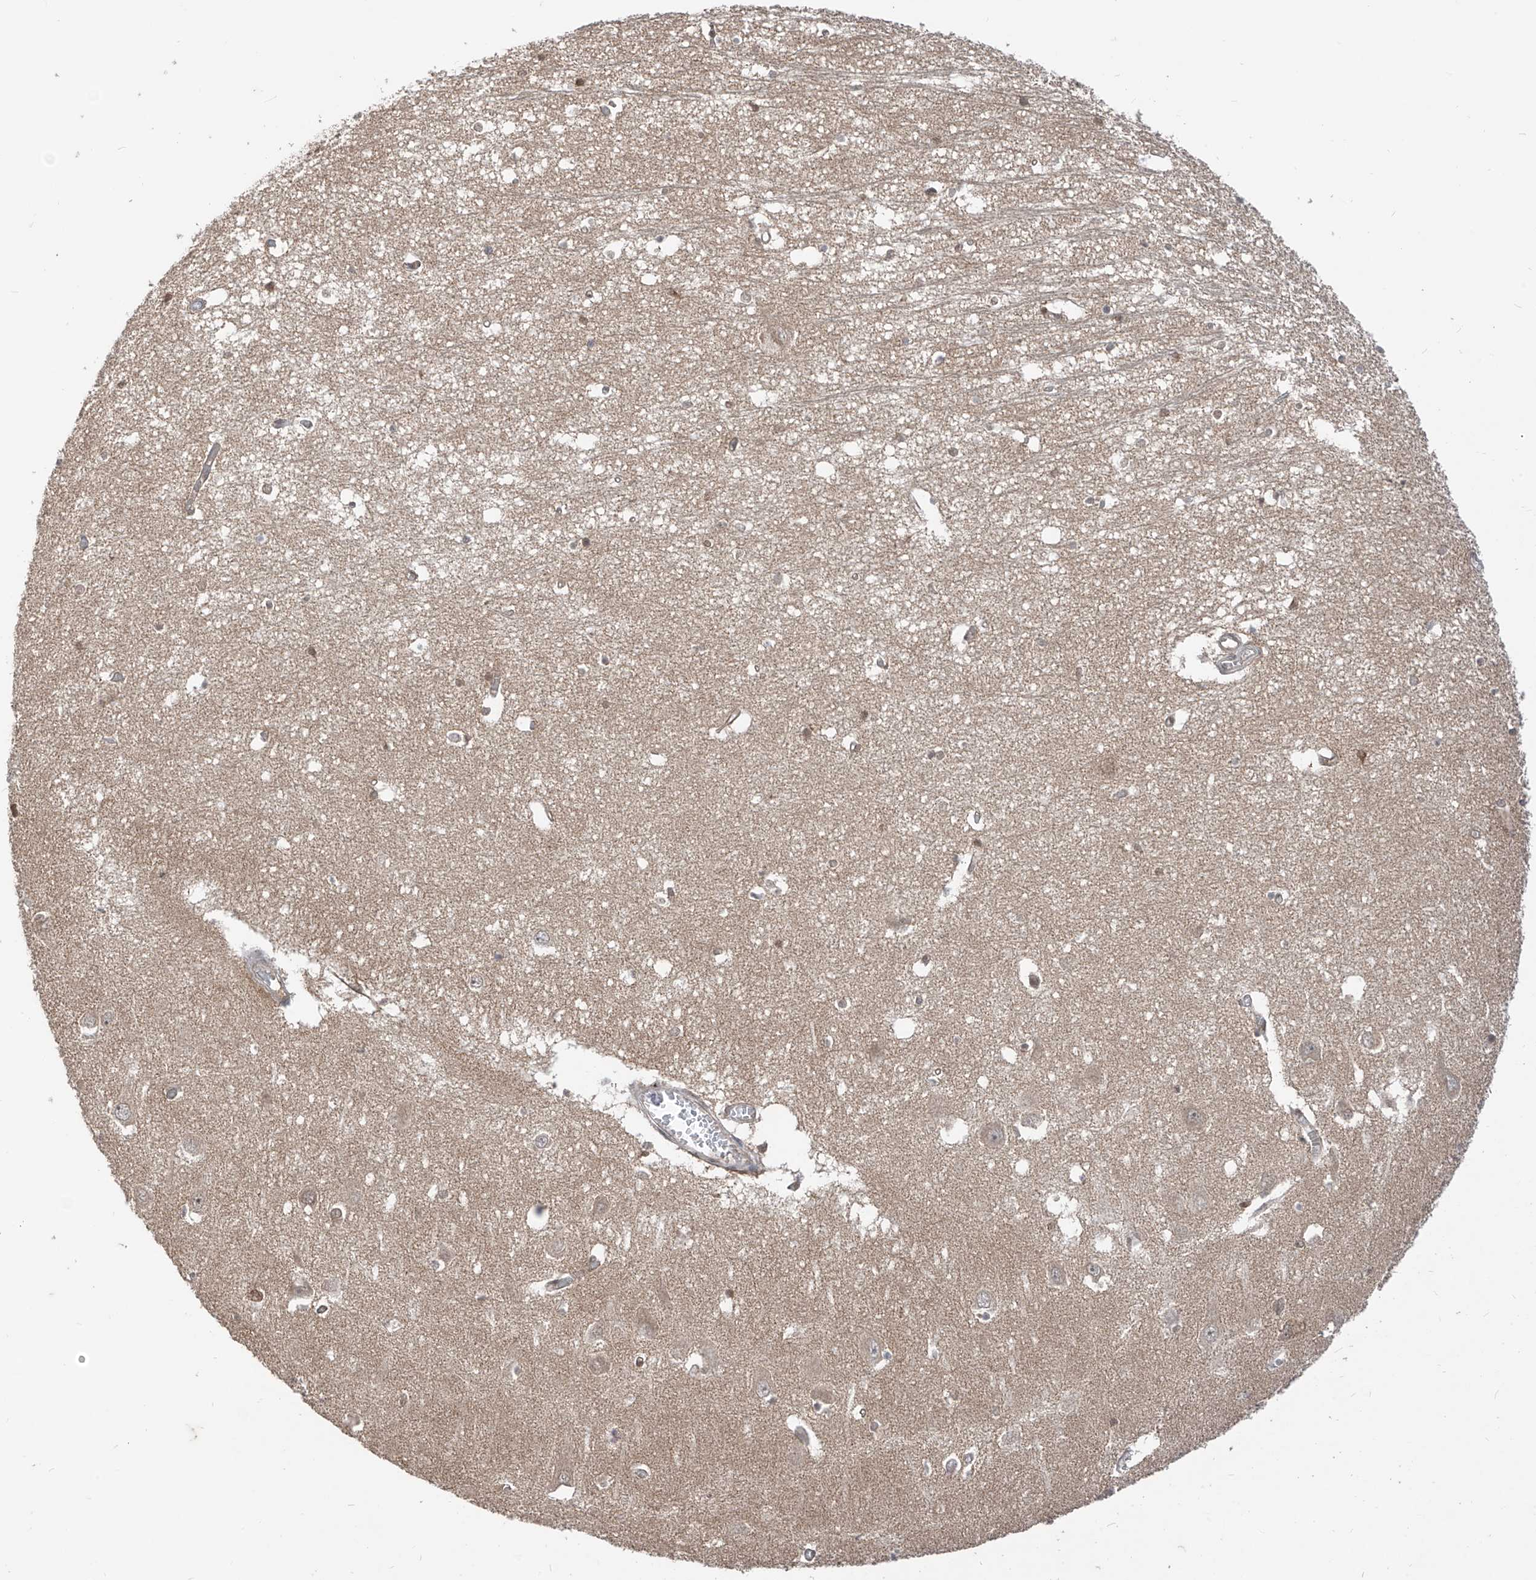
{"staining": {"intensity": "moderate", "quantity": "<25%", "location": "cytoplasmic/membranous,nuclear"}, "tissue": "hippocampus", "cell_type": "Glial cells", "image_type": "normal", "snomed": [{"axis": "morphology", "description": "Normal tissue, NOS"}, {"axis": "topography", "description": "Hippocampus"}], "caption": "This image shows immunohistochemistry (IHC) staining of normal hippocampus, with low moderate cytoplasmic/membranous,nuclear staining in about <25% of glial cells.", "gene": "MTUS2", "patient": {"sex": "male", "age": 70}}